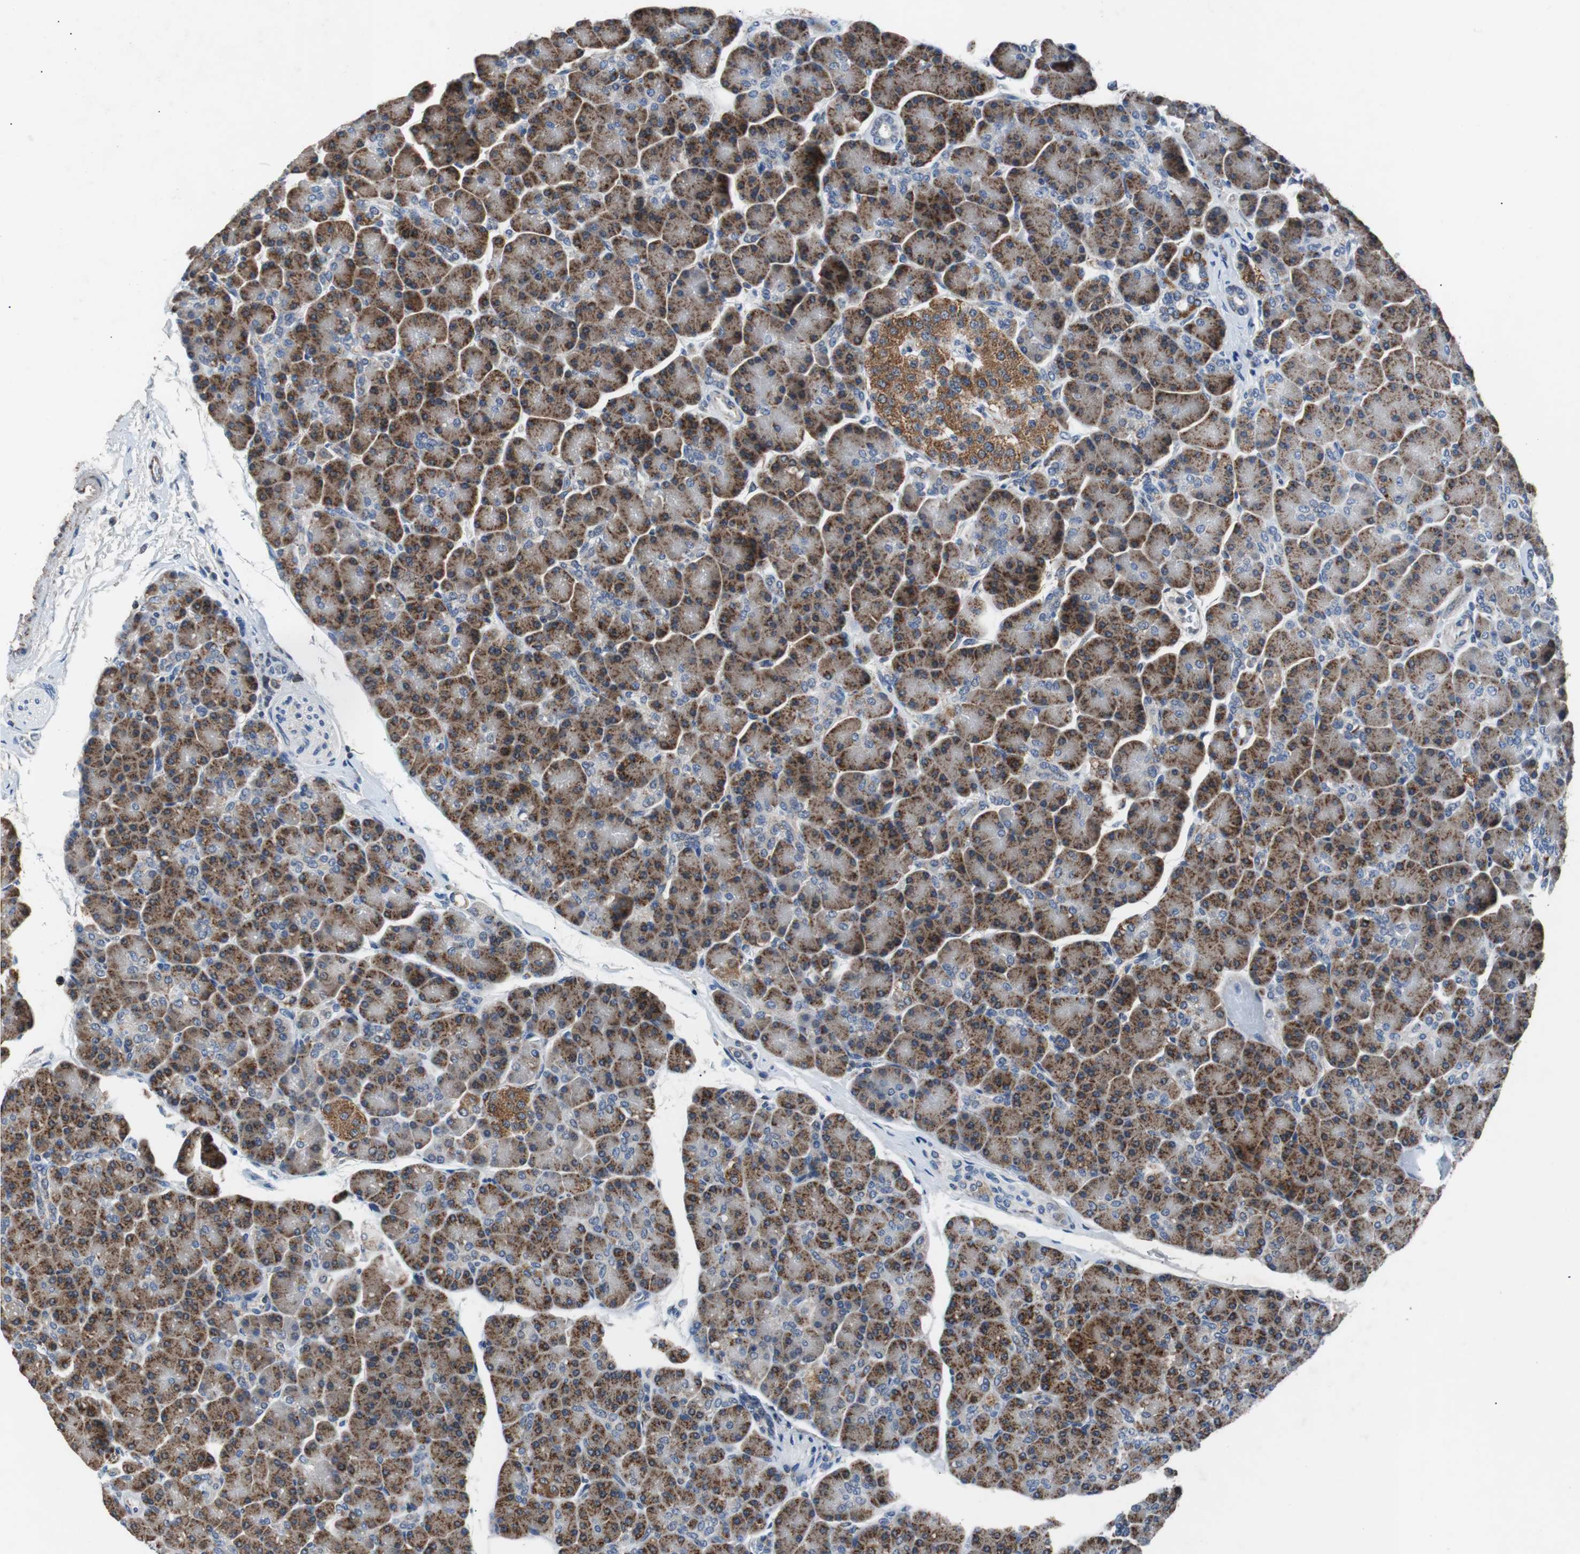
{"staining": {"intensity": "strong", "quantity": ">75%", "location": "cytoplasmic/membranous"}, "tissue": "pancreas", "cell_type": "Exocrine glandular cells", "image_type": "normal", "snomed": [{"axis": "morphology", "description": "Normal tissue, NOS"}, {"axis": "topography", "description": "Pancreas"}], "caption": "Benign pancreas was stained to show a protein in brown. There is high levels of strong cytoplasmic/membranous expression in about >75% of exocrine glandular cells.", "gene": "PITRM1", "patient": {"sex": "female", "age": 43}}